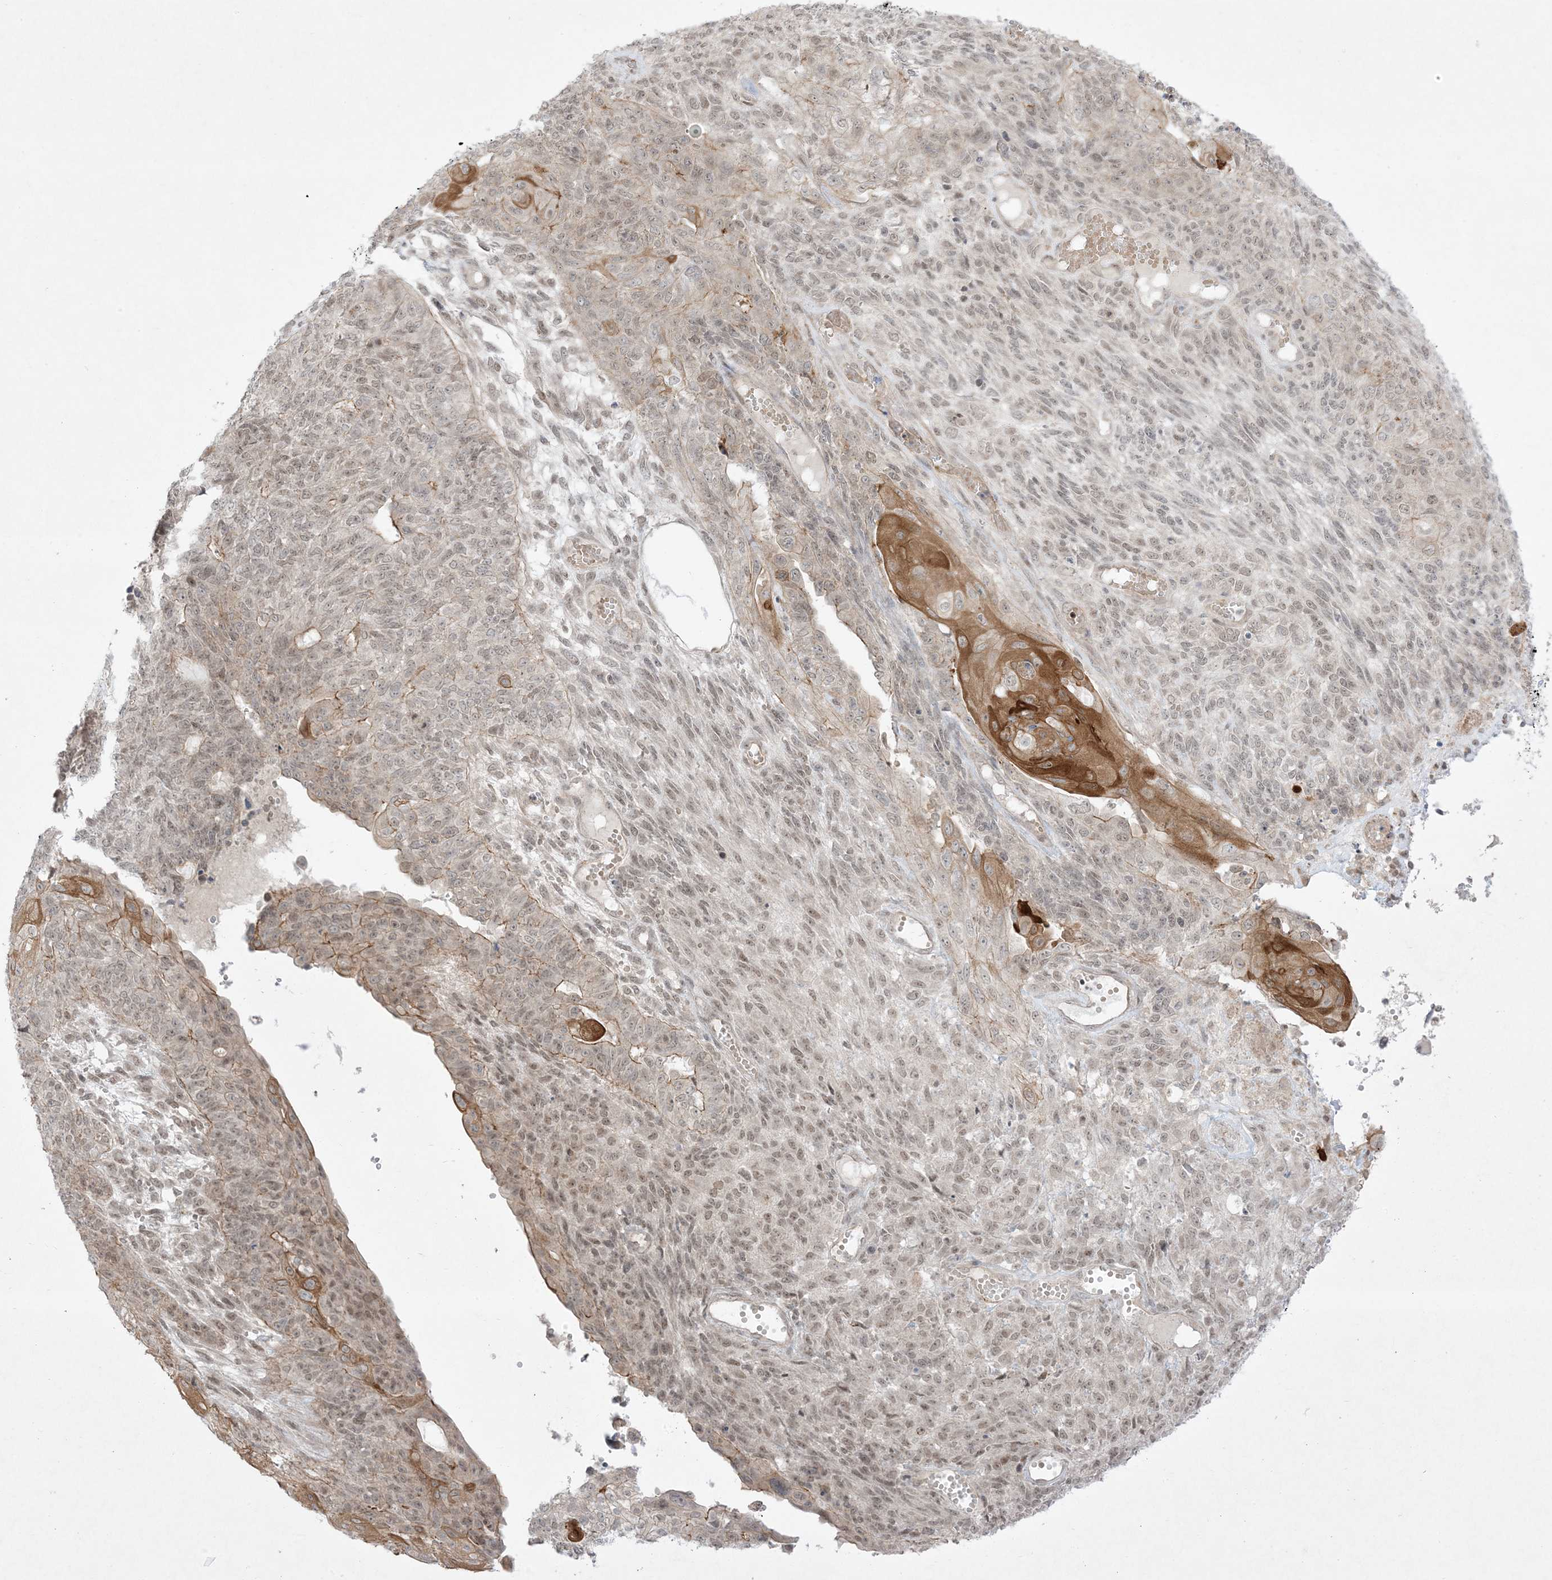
{"staining": {"intensity": "moderate", "quantity": "25%-75%", "location": "cytoplasmic/membranous,nuclear"}, "tissue": "endometrial cancer", "cell_type": "Tumor cells", "image_type": "cancer", "snomed": [{"axis": "morphology", "description": "Adenocarcinoma, NOS"}, {"axis": "topography", "description": "Endometrium"}], "caption": "DAB immunohistochemical staining of human endometrial cancer demonstrates moderate cytoplasmic/membranous and nuclear protein expression in about 25%-75% of tumor cells. The staining is performed using DAB brown chromogen to label protein expression. The nuclei are counter-stained blue using hematoxylin.", "gene": "PTK6", "patient": {"sex": "female", "age": 32}}